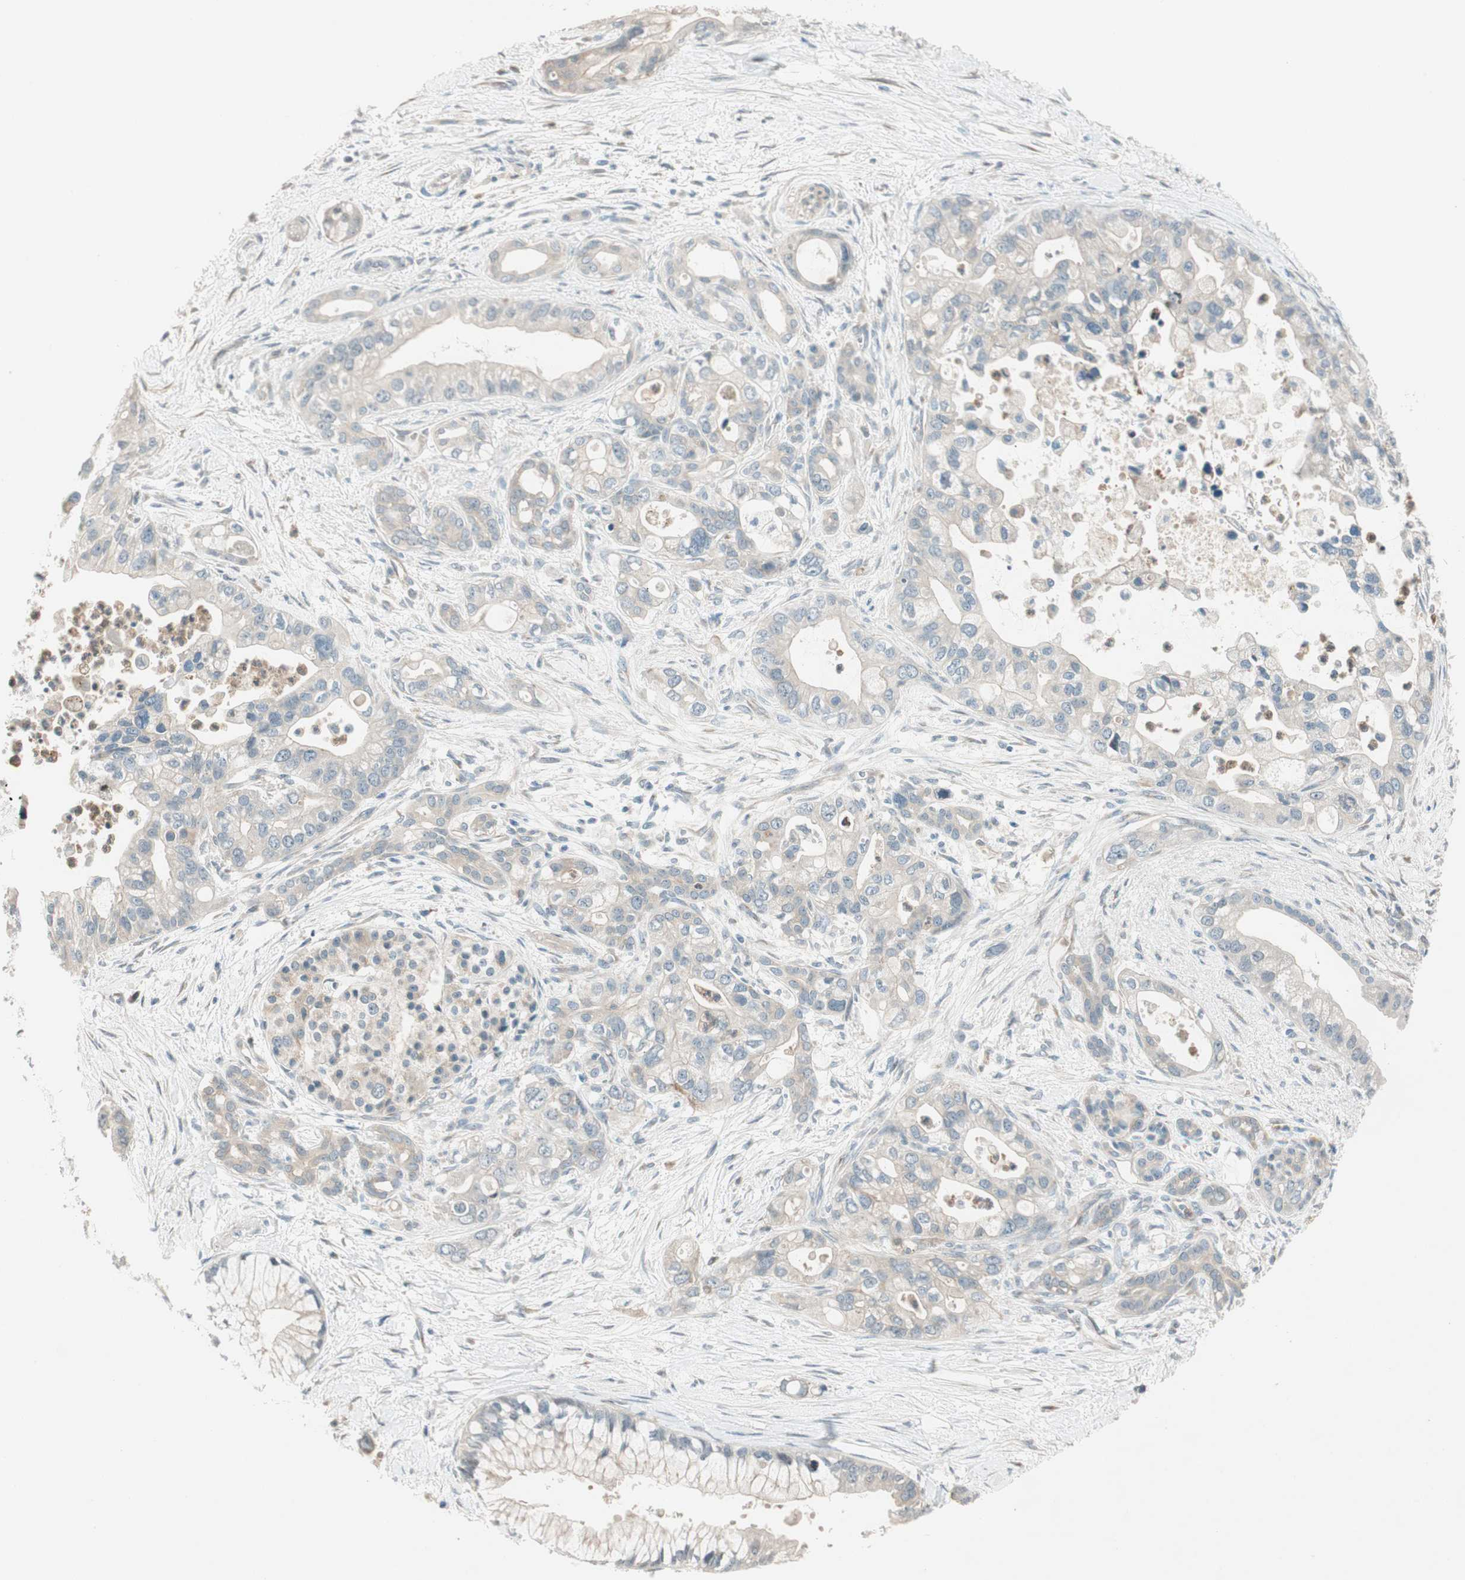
{"staining": {"intensity": "weak", "quantity": "25%-75%", "location": "cytoplasmic/membranous"}, "tissue": "pancreatic cancer", "cell_type": "Tumor cells", "image_type": "cancer", "snomed": [{"axis": "morphology", "description": "Adenocarcinoma, NOS"}, {"axis": "topography", "description": "Pancreas"}], "caption": "This histopathology image shows immunohistochemistry staining of human pancreatic adenocarcinoma, with low weak cytoplasmic/membranous expression in approximately 25%-75% of tumor cells.", "gene": "CGRRF1", "patient": {"sex": "male", "age": 70}}